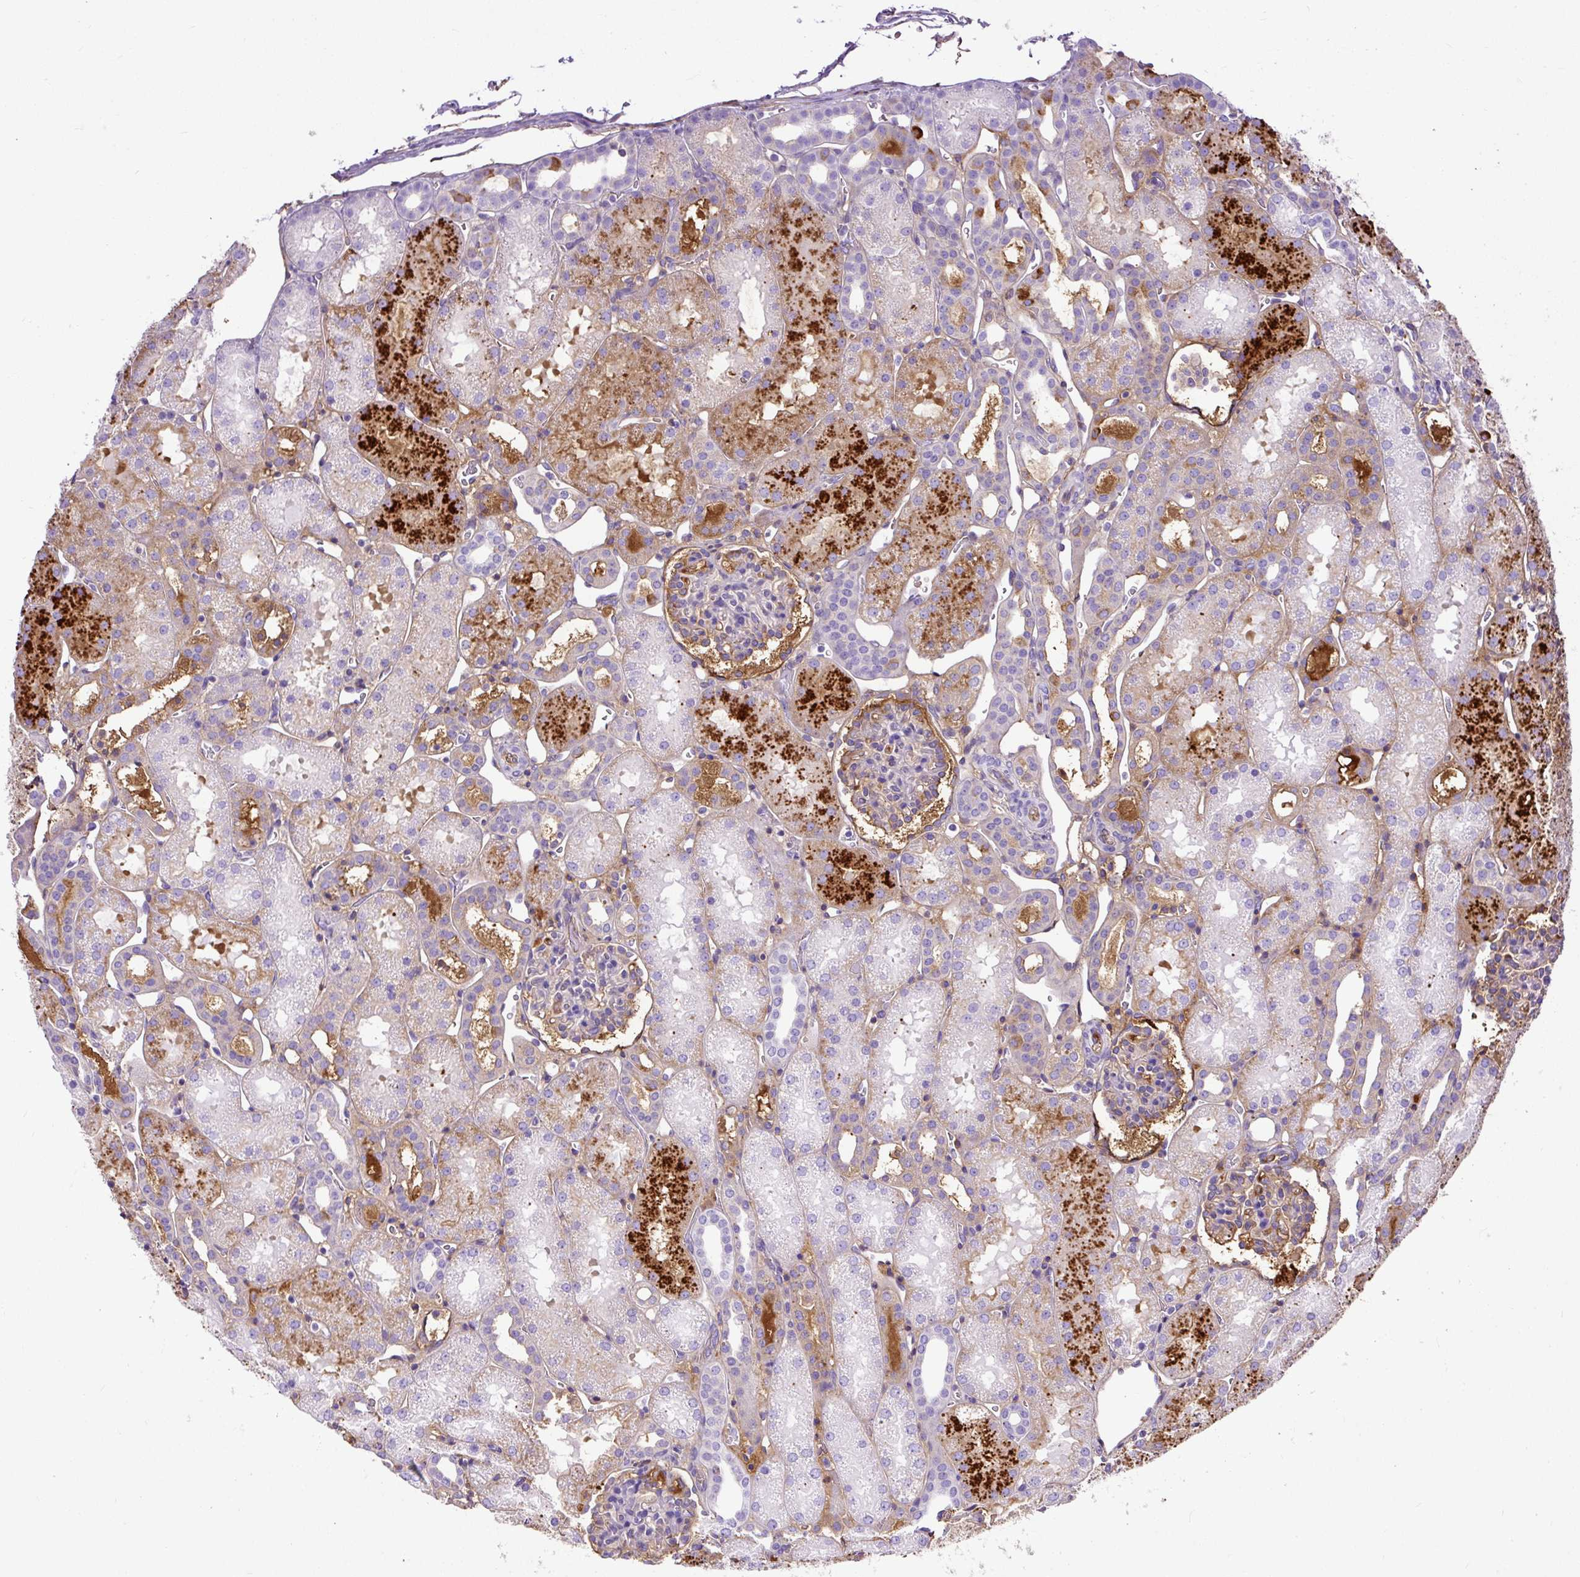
{"staining": {"intensity": "negative", "quantity": "none", "location": "none"}, "tissue": "kidney", "cell_type": "Cells in glomeruli", "image_type": "normal", "snomed": [{"axis": "morphology", "description": "Normal tissue, NOS"}, {"axis": "topography", "description": "Kidney"}], "caption": "An immunohistochemistry (IHC) histopathology image of benign kidney is shown. There is no staining in cells in glomeruli of kidney.", "gene": "CLEC3B", "patient": {"sex": "male", "age": 2}}